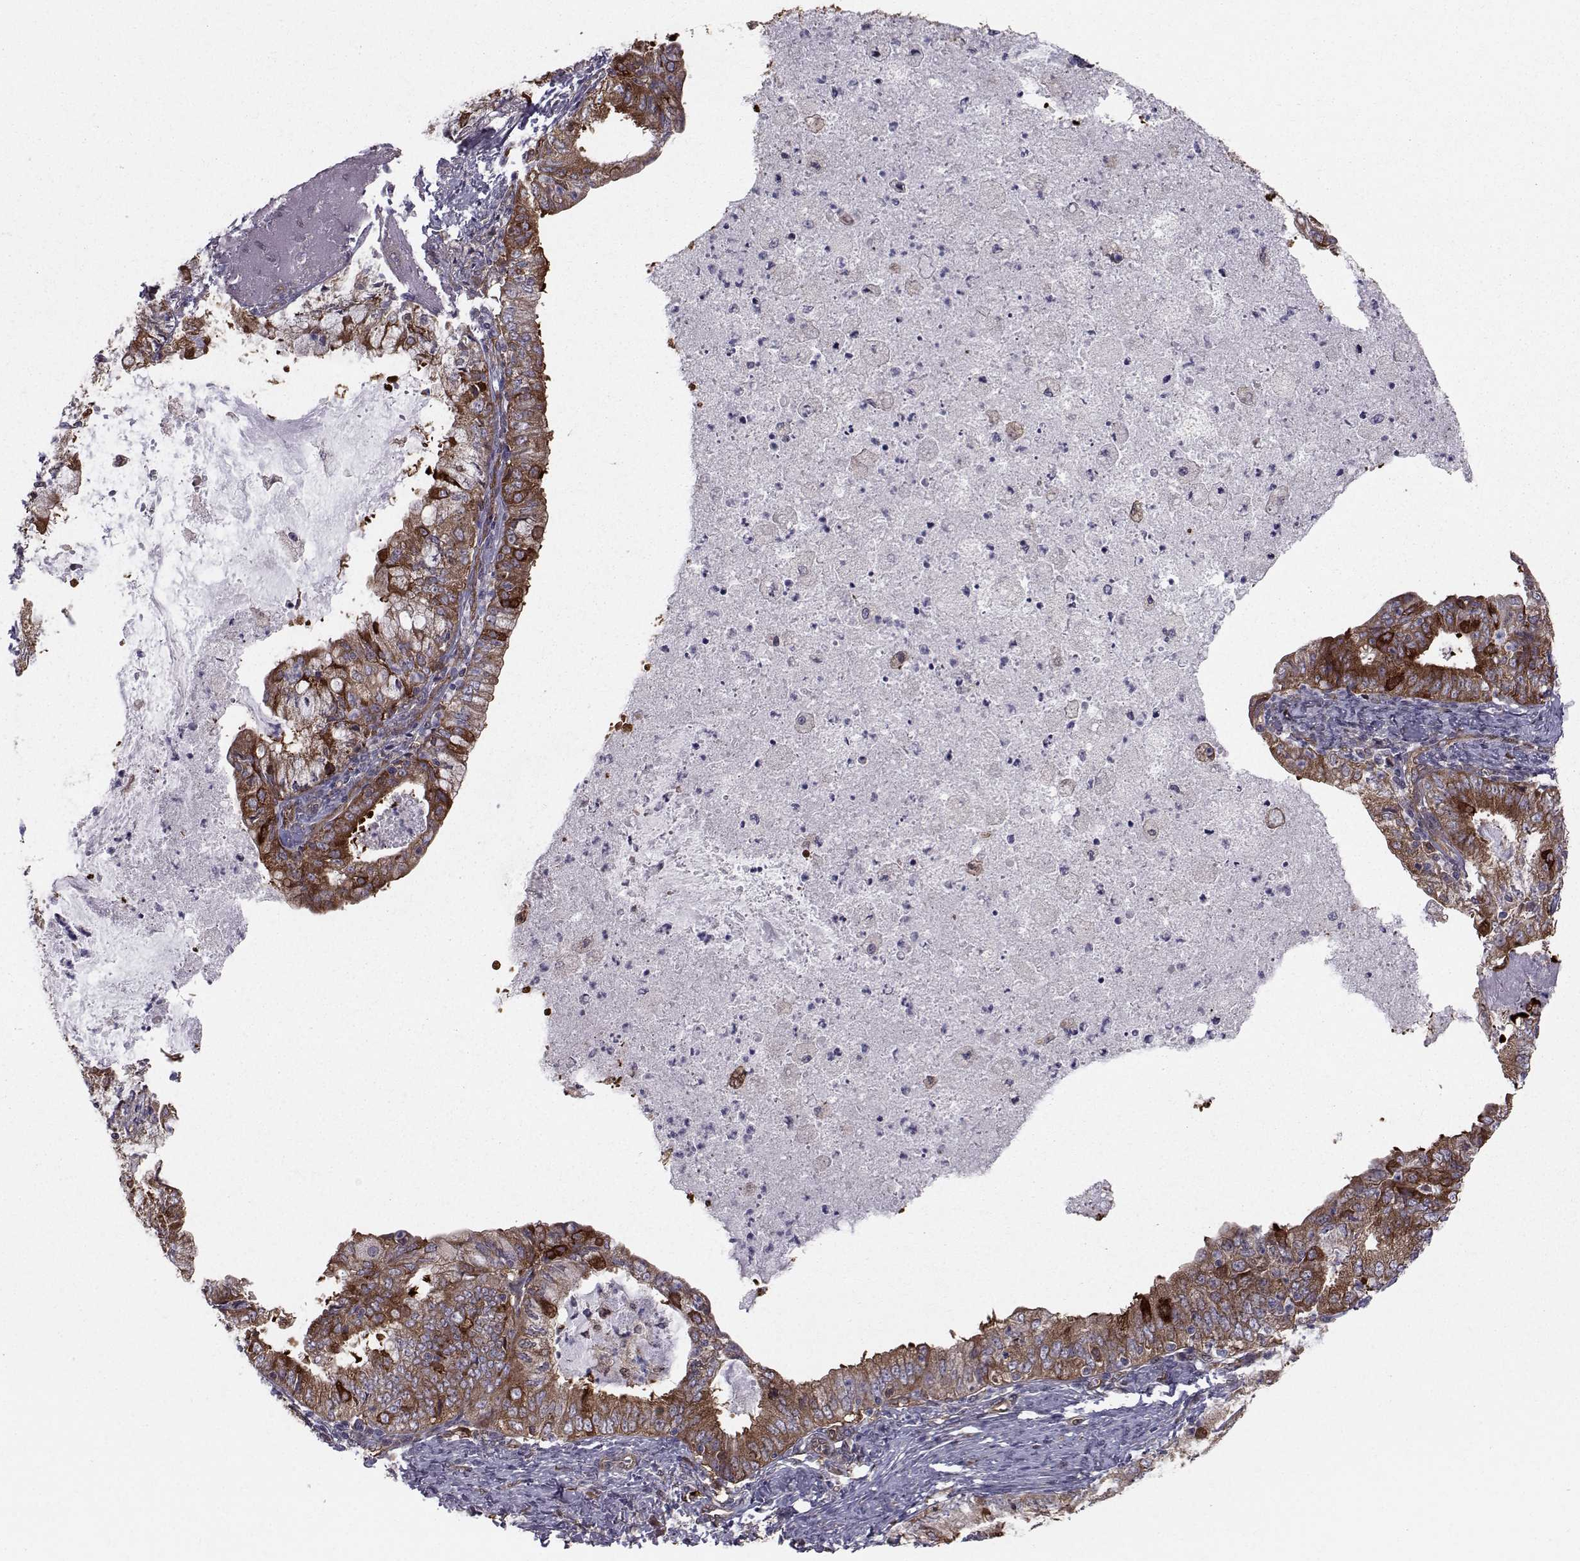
{"staining": {"intensity": "strong", "quantity": "25%-75%", "location": "cytoplasmic/membranous"}, "tissue": "endometrial cancer", "cell_type": "Tumor cells", "image_type": "cancer", "snomed": [{"axis": "morphology", "description": "Adenocarcinoma, NOS"}, {"axis": "topography", "description": "Endometrium"}], "caption": "Immunohistochemistry (IHC) photomicrograph of human endometrial cancer stained for a protein (brown), which demonstrates high levels of strong cytoplasmic/membranous staining in about 25%-75% of tumor cells.", "gene": "HSP90AB1", "patient": {"sex": "female", "age": 57}}